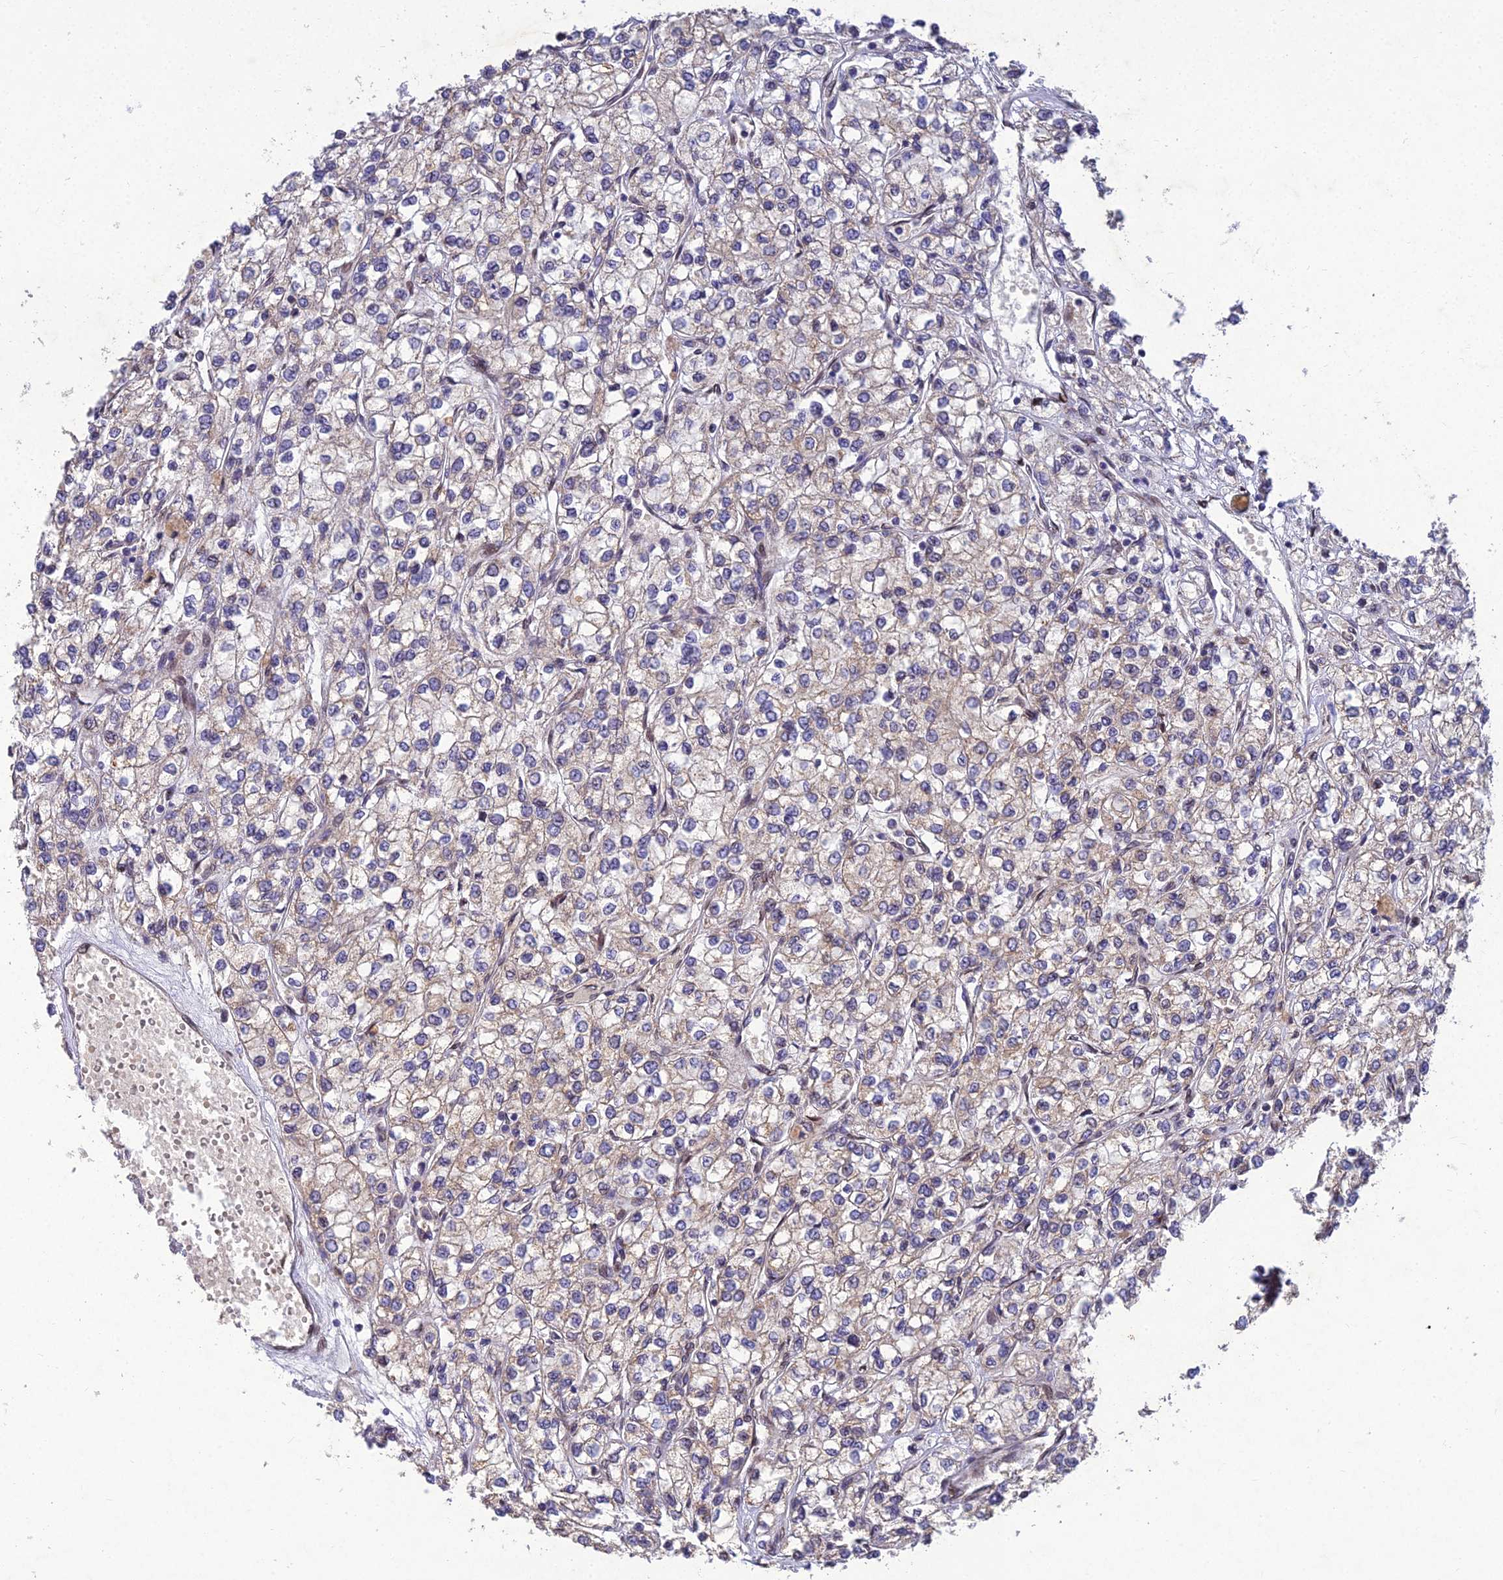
{"staining": {"intensity": "weak", "quantity": "<25%", "location": "cytoplasmic/membranous"}, "tissue": "renal cancer", "cell_type": "Tumor cells", "image_type": "cancer", "snomed": [{"axis": "morphology", "description": "Adenocarcinoma, NOS"}, {"axis": "topography", "description": "Kidney"}], "caption": "Immunohistochemistry (IHC) image of neoplastic tissue: renal cancer (adenocarcinoma) stained with DAB displays no significant protein staining in tumor cells.", "gene": "MGAT2", "patient": {"sex": "male", "age": 80}}